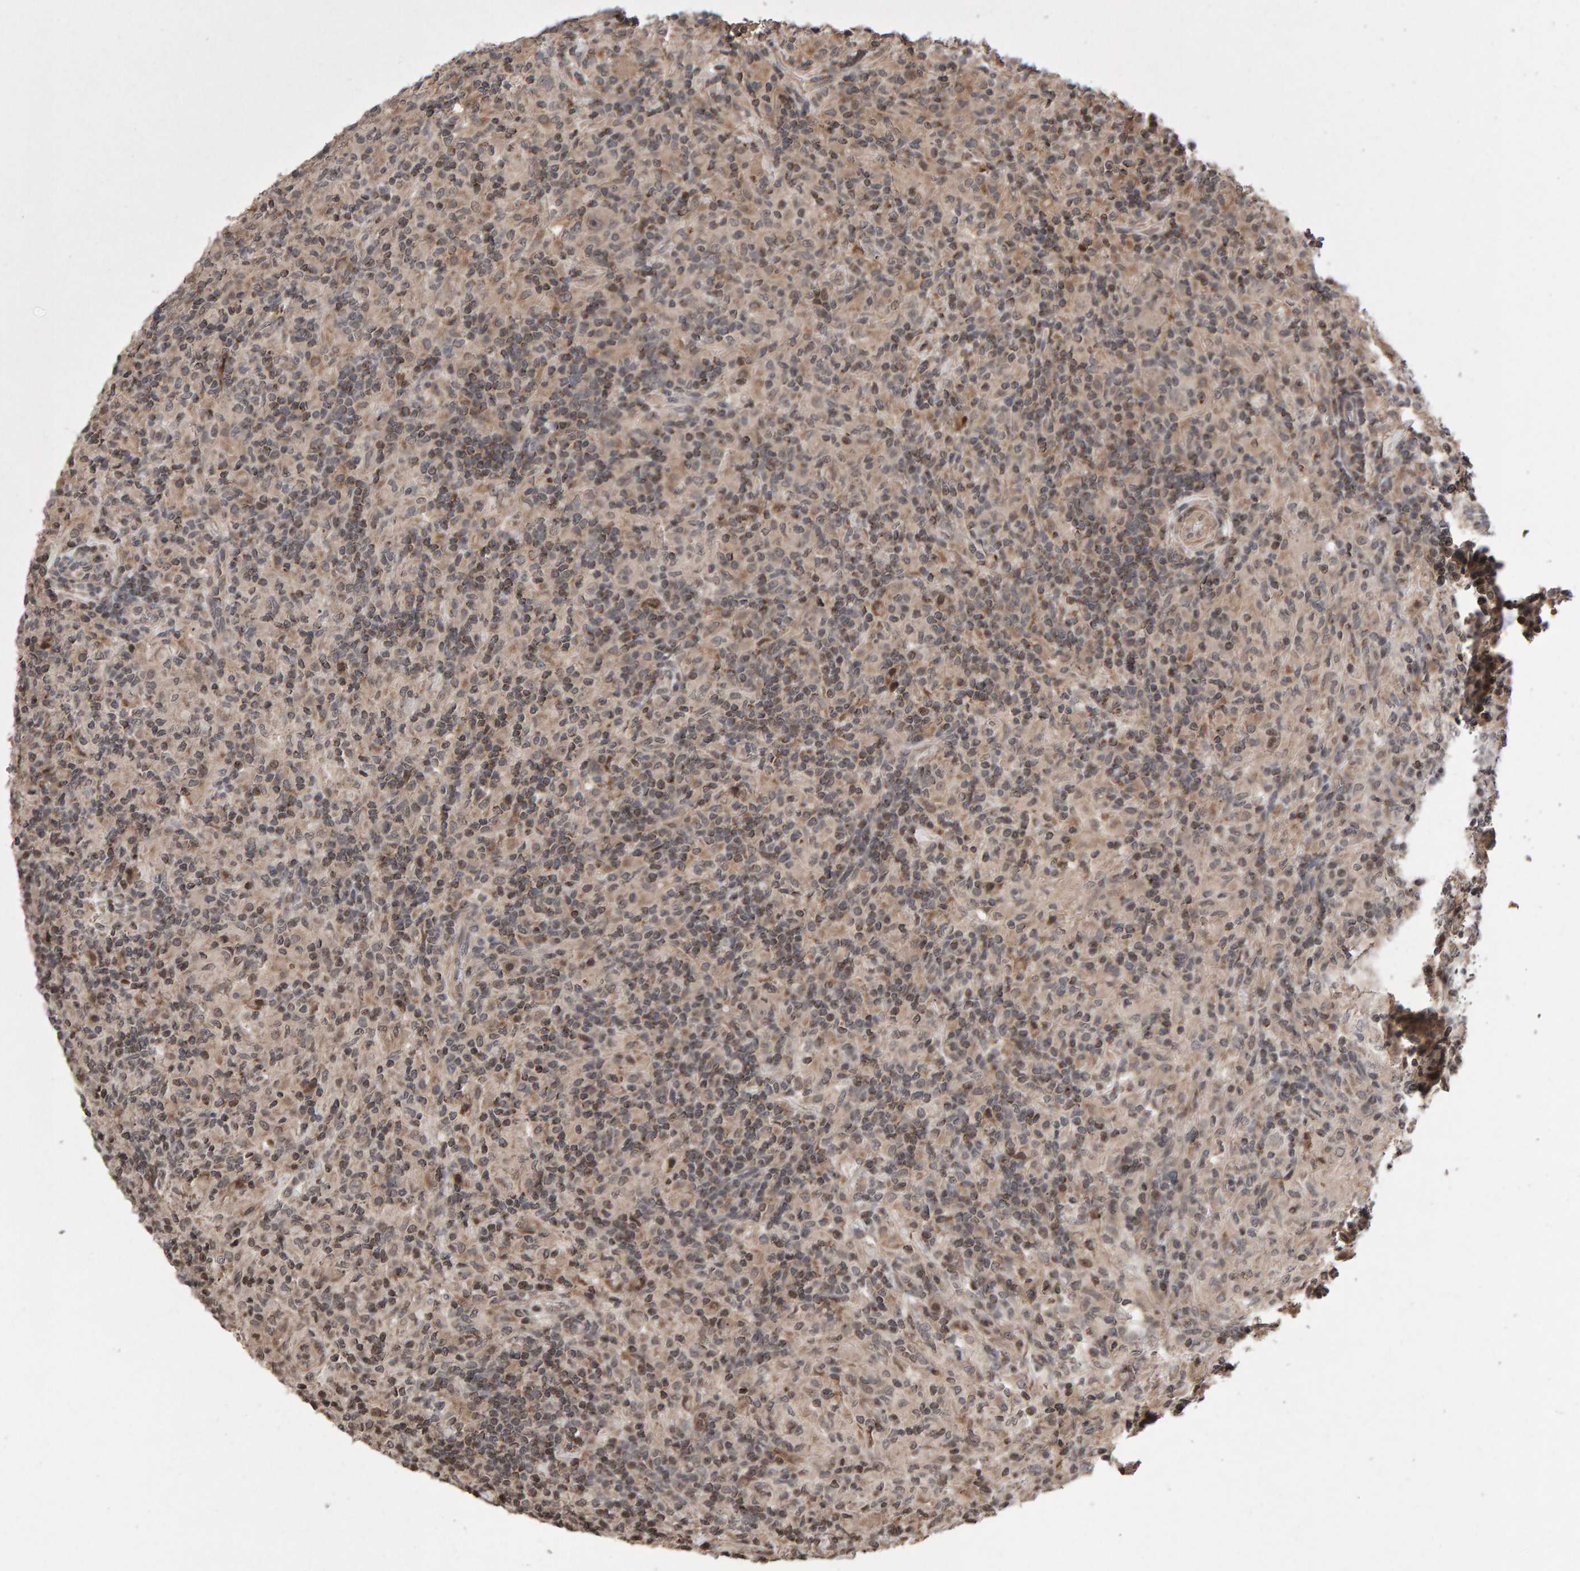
{"staining": {"intensity": "negative", "quantity": "none", "location": "none"}, "tissue": "lymphoma", "cell_type": "Tumor cells", "image_type": "cancer", "snomed": [{"axis": "morphology", "description": "Hodgkin's disease, NOS"}, {"axis": "topography", "description": "Lymph node"}], "caption": "Micrograph shows no protein positivity in tumor cells of Hodgkin's disease tissue.", "gene": "PECR", "patient": {"sex": "male", "age": 70}}